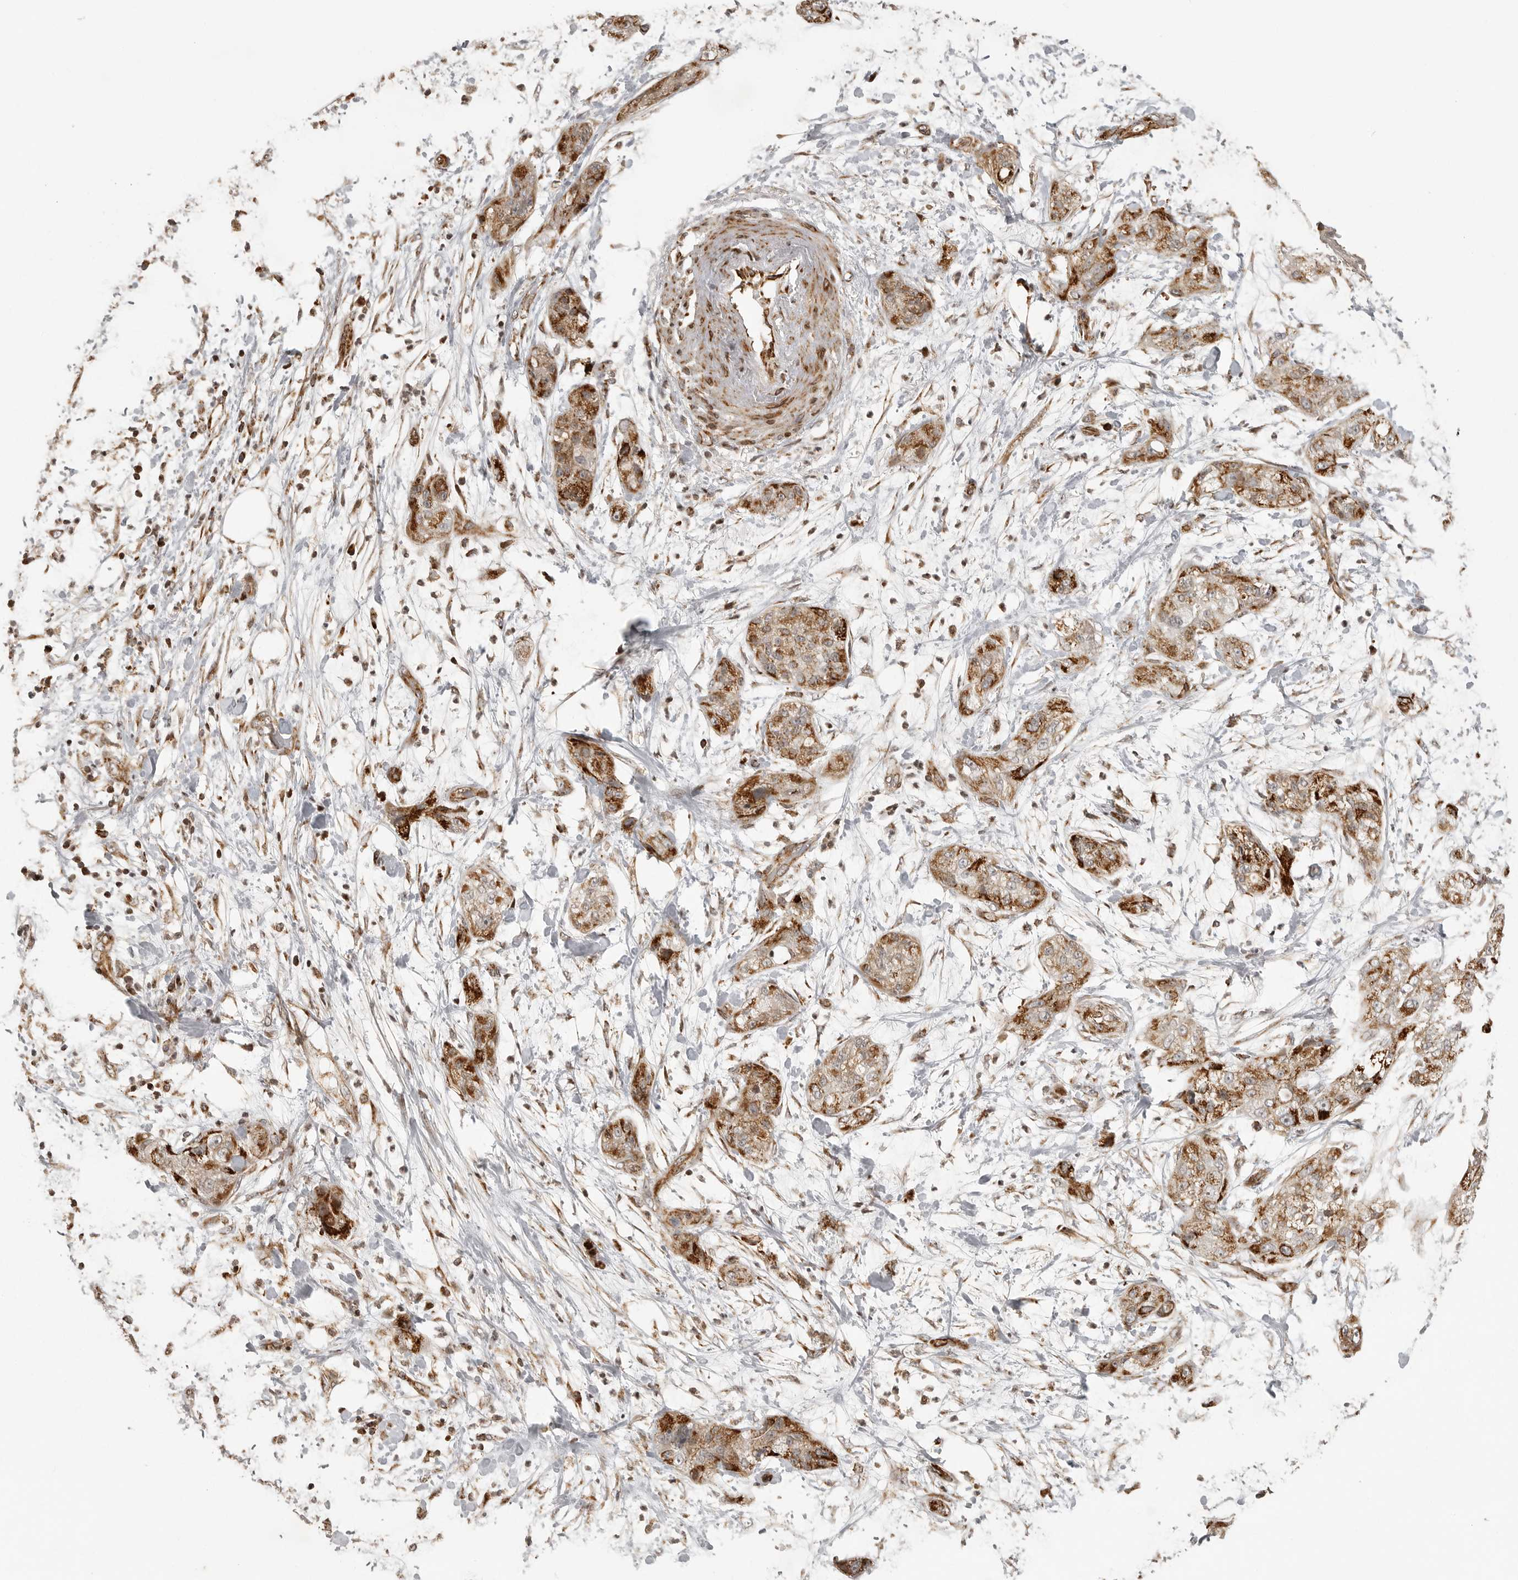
{"staining": {"intensity": "moderate", "quantity": ">75%", "location": "cytoplasmic/membranous"}, "tissue": "pancreatic cancer", "cell_type": "Tumor cells", "image_type": "cancer", "snomed": [{"axis": "morphology", "description": "Adenocarcinoma, NOS"}, {"axis": "topography", "description": "Pancreas"}], "caption": "This histopathology image exhibits immunohistochemistry staining of pancreatic adenocarcinoma, with medium moderate cytoplasmic/membranous positivity in about >75% of tumor cells.", "gene": "NARS2", "patient": {"sex": "female", "age": 78}}